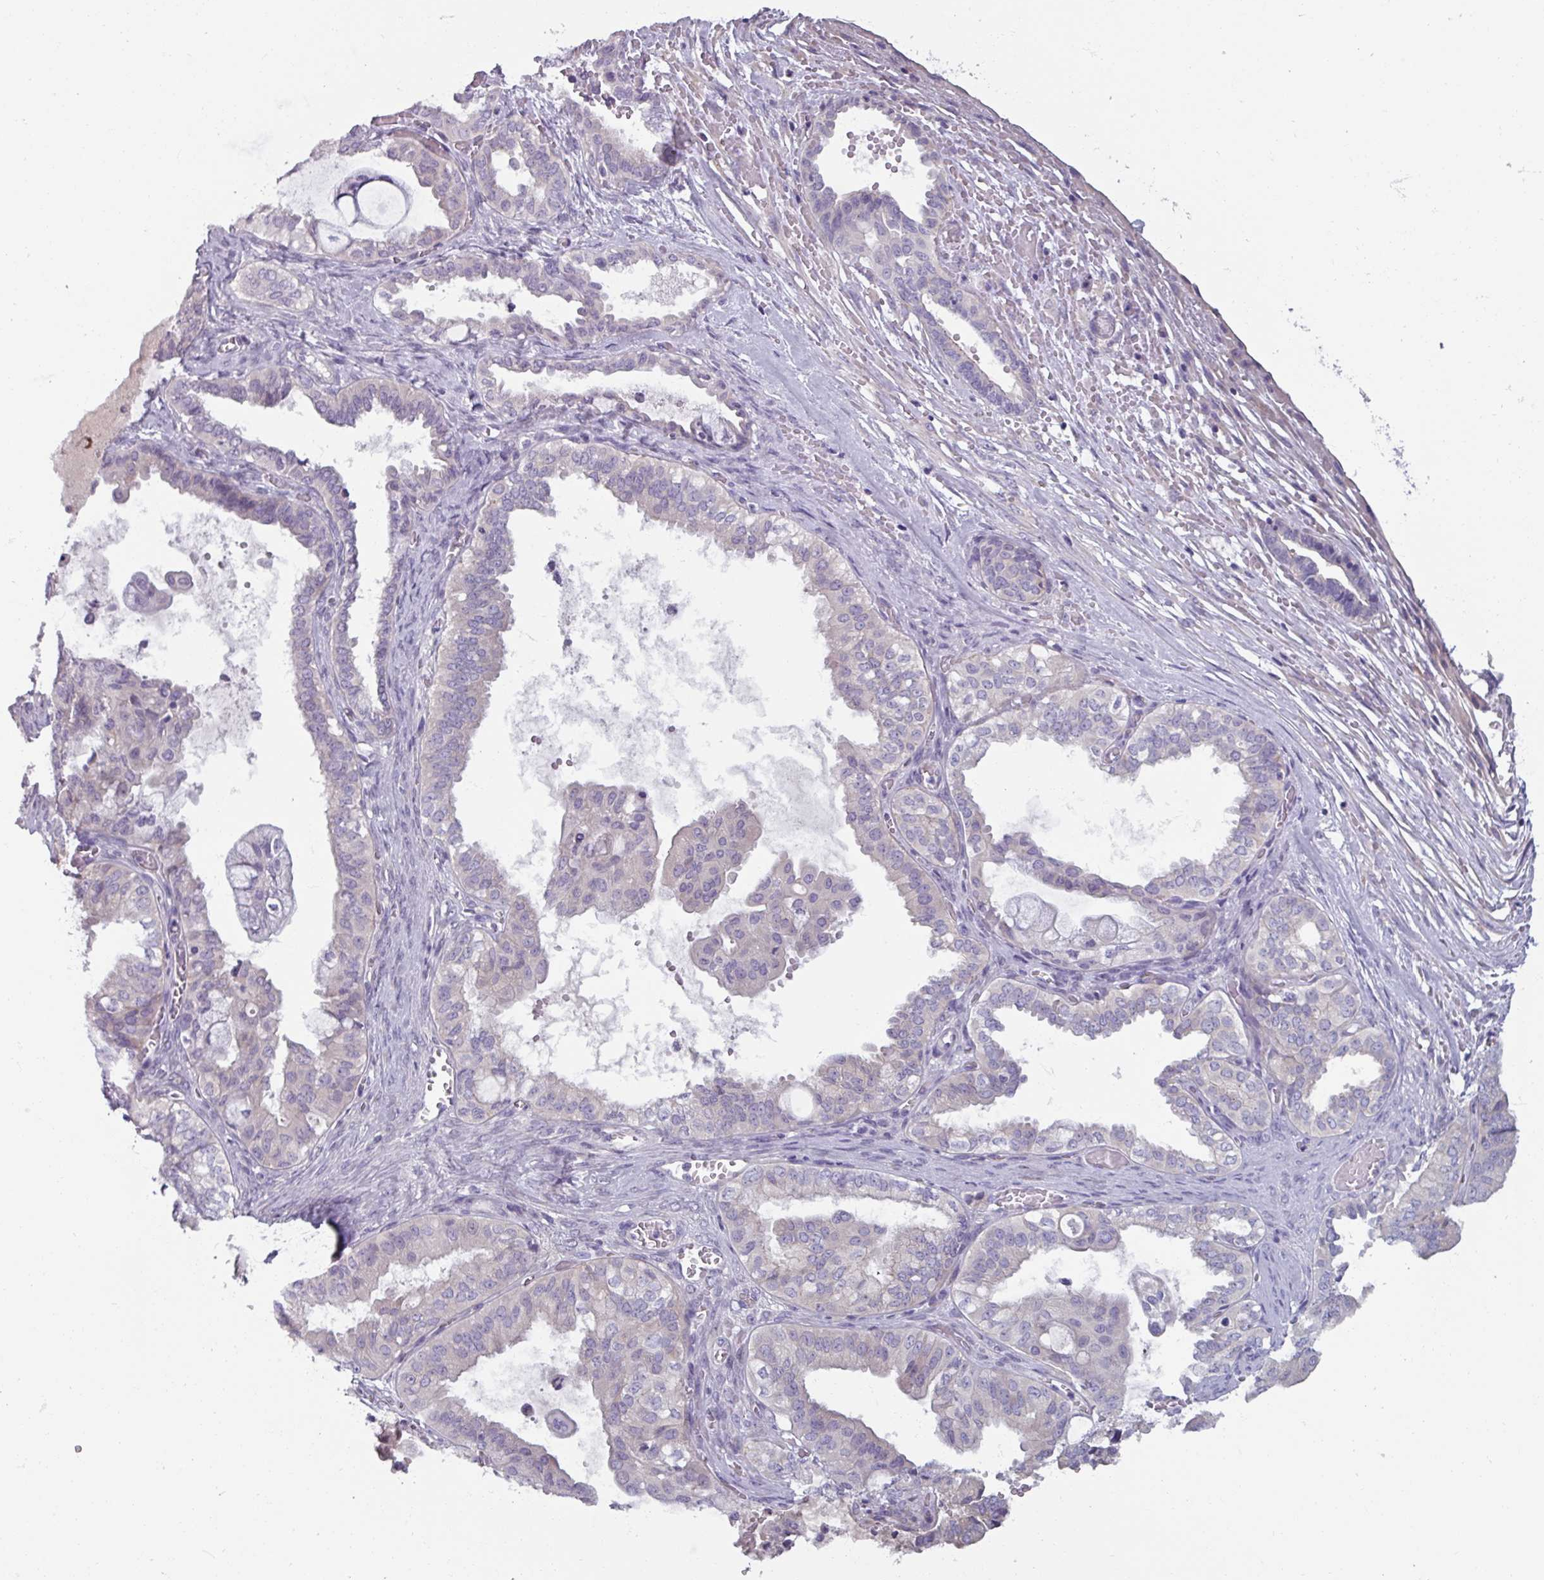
{"staining": {"intensity": "negative", "quantity": "none", "location": "none"}, "tissue": "ovarian cancer", "cell_type": "Tumor cells", "image_type": "cancer", "snomed": [{"axis": "morphology", "description": "Carcinoma, NOS"}, {"axis": "morphology", "description": "Carcinoma, endometroid"}, {"axis": "topography", "description": "Ovary"}], "caption": "Ovarian cancer (carcinoma) stained for a protein using immunohistochemistry (IHC) shows no expression tumor cells.", "gene": "SMIM11", "patient": {"sex": "female", "age": 50}}